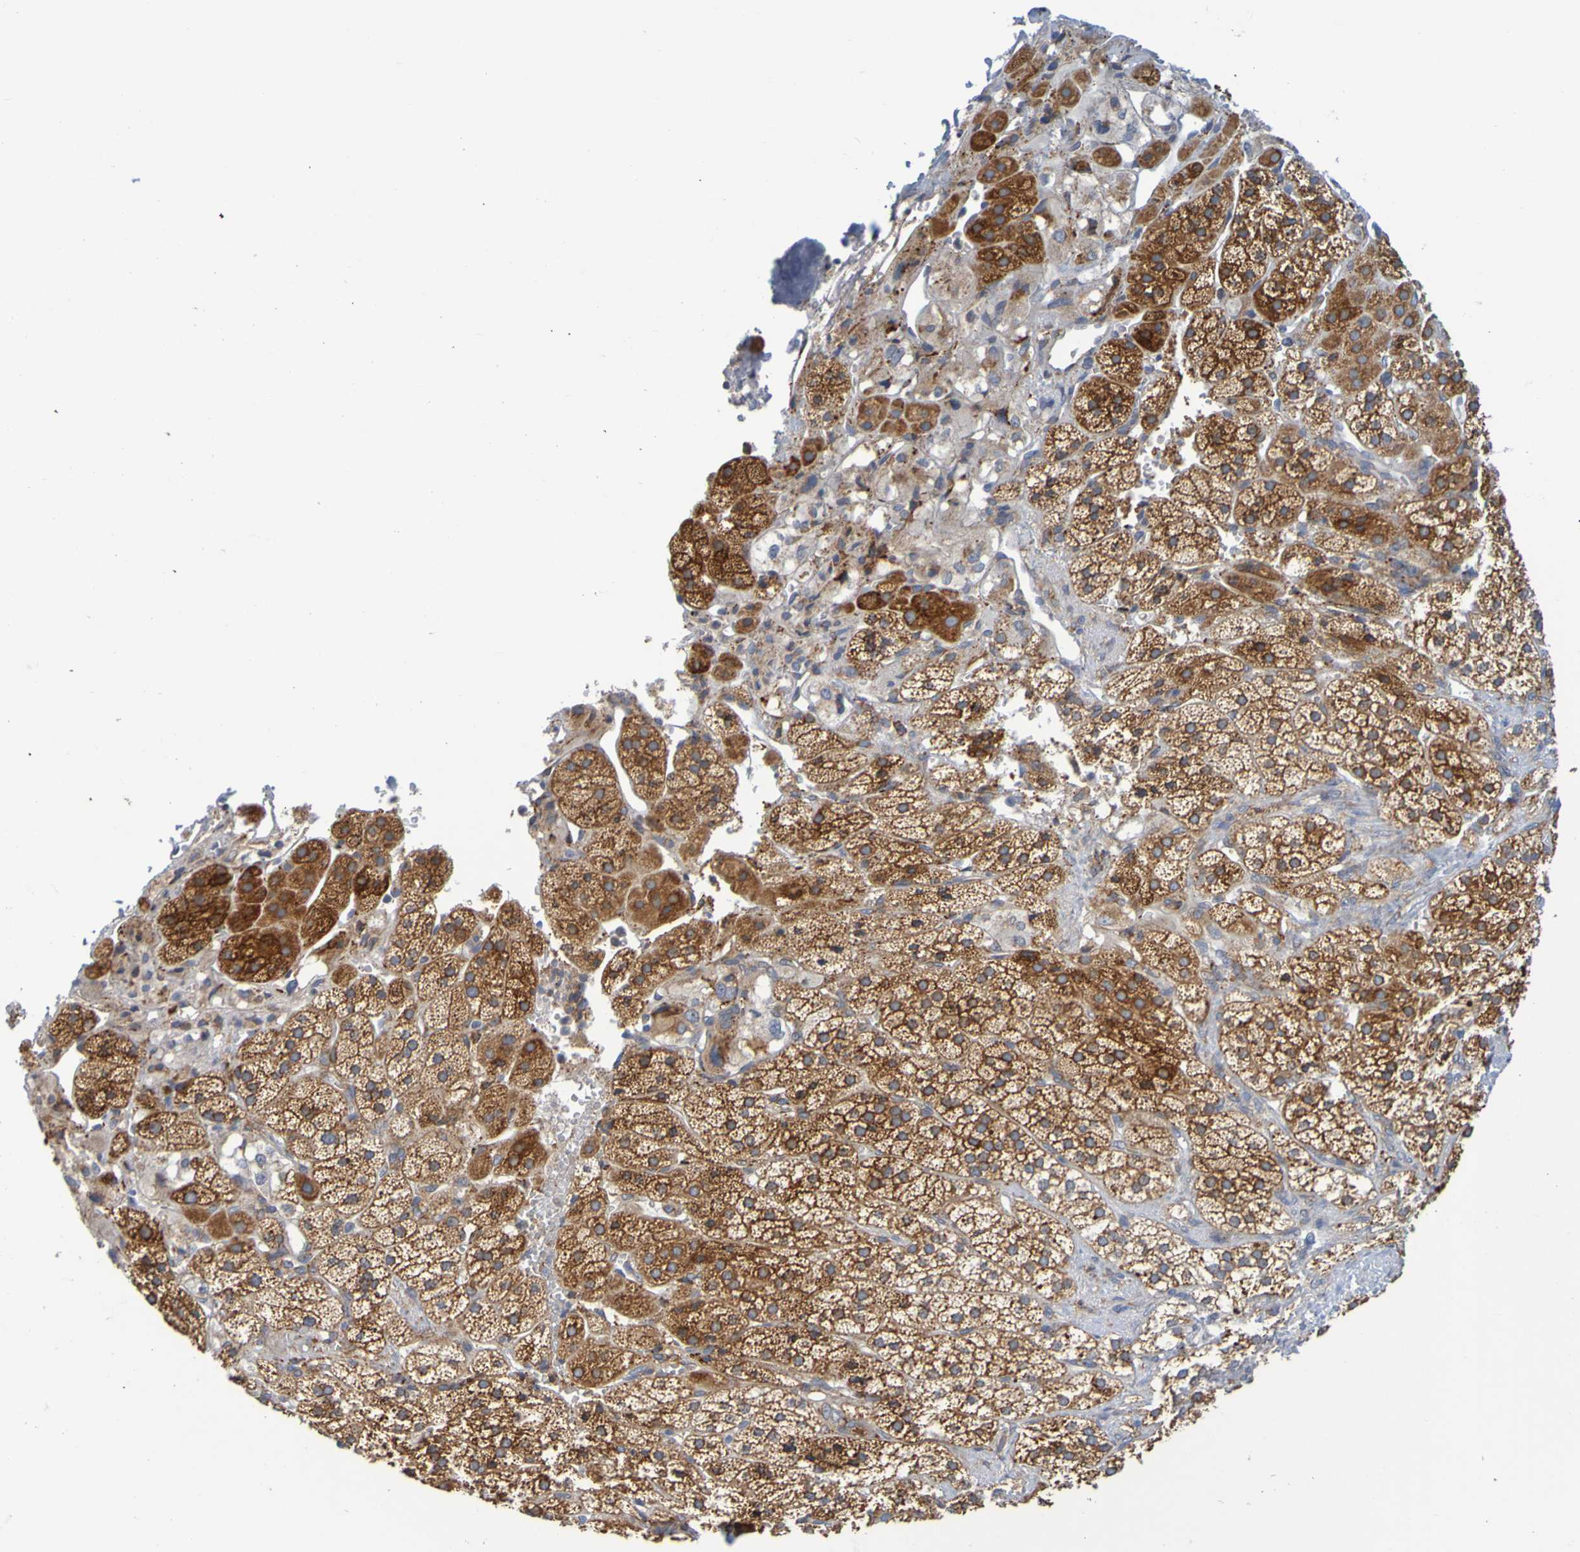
{"staining": {"intensity": "strong", "quantity": ">75%", "location": "cytoplasmic/membranous"}, "tissue": "adrenal gland", "cell_type": "Glandular cells", "image_type": "normal", "snomed": [{"axis": "morphology", "description": "Normal tissue, NOS"}, {"axis": "topography", "description": "Adrenal gland"}], "caption": "High-power microscopy captured an immunohistochemistry photomicrograph of benign adrenal gland, revealing strong cytoplasmic/membranous positivity in about >75% of glandular cells. (Brightfield microscopy of DAB IHC at high magnification).", "gene": "SIL1", "patient": {"sex": "male", "age": 56}}